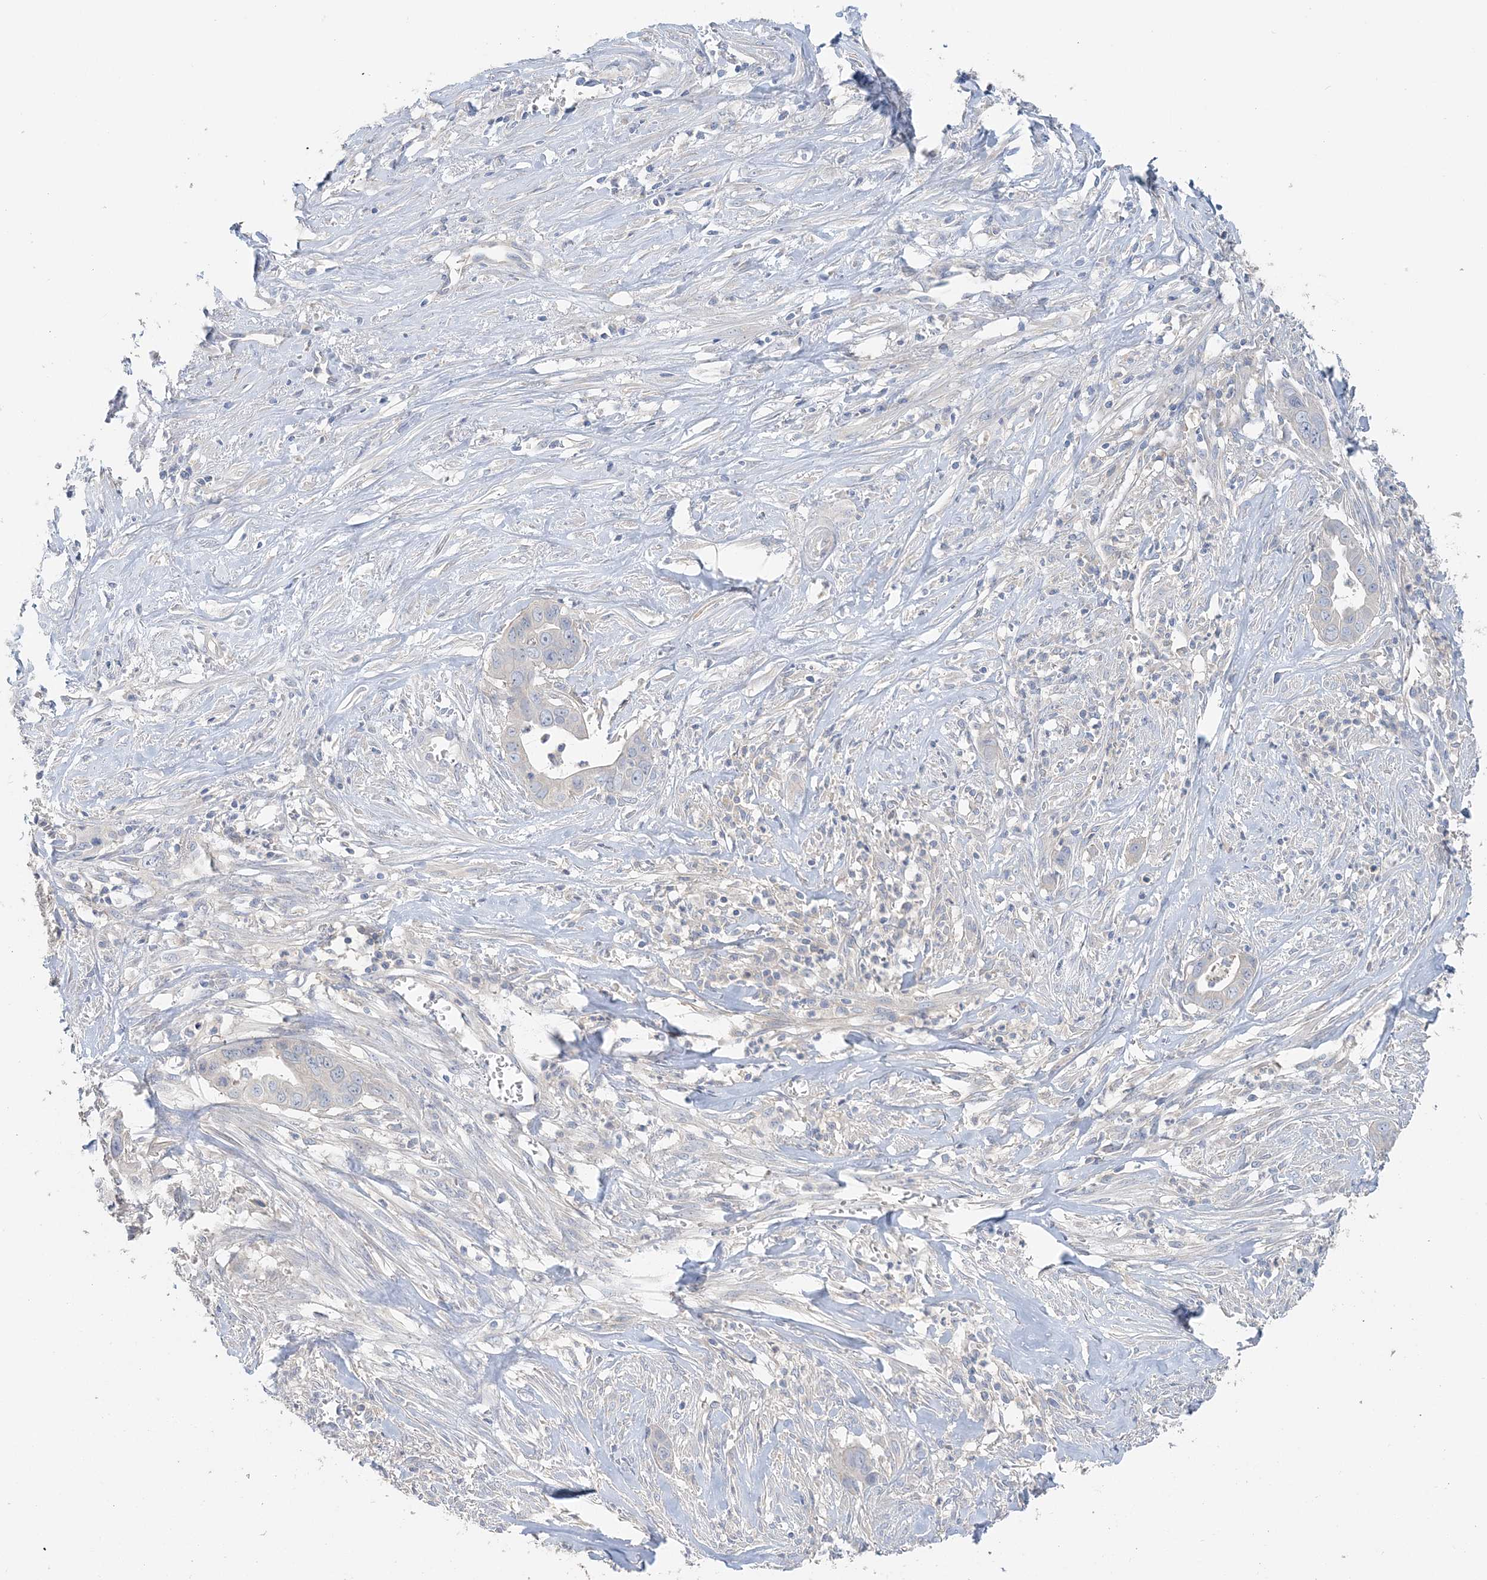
{"staining": {"intensity": "negative", "quantity": "none", "location": "none"}, "tissue": "liver cancer", "cell_type": "Tumor cells", "image_type": "cancer", "snomed": [{"axis": "morphology", "description": "Cholangiocarcinoma"}, {"axis": "topography", "description": "Liver"}], "caption": "A histopathology image of human liver cancer (cholangiocarcinoma) is negative for staining in tumor cells.", "gene": "TBC1D5", "patient": {"sex": "female", "age": 79}}